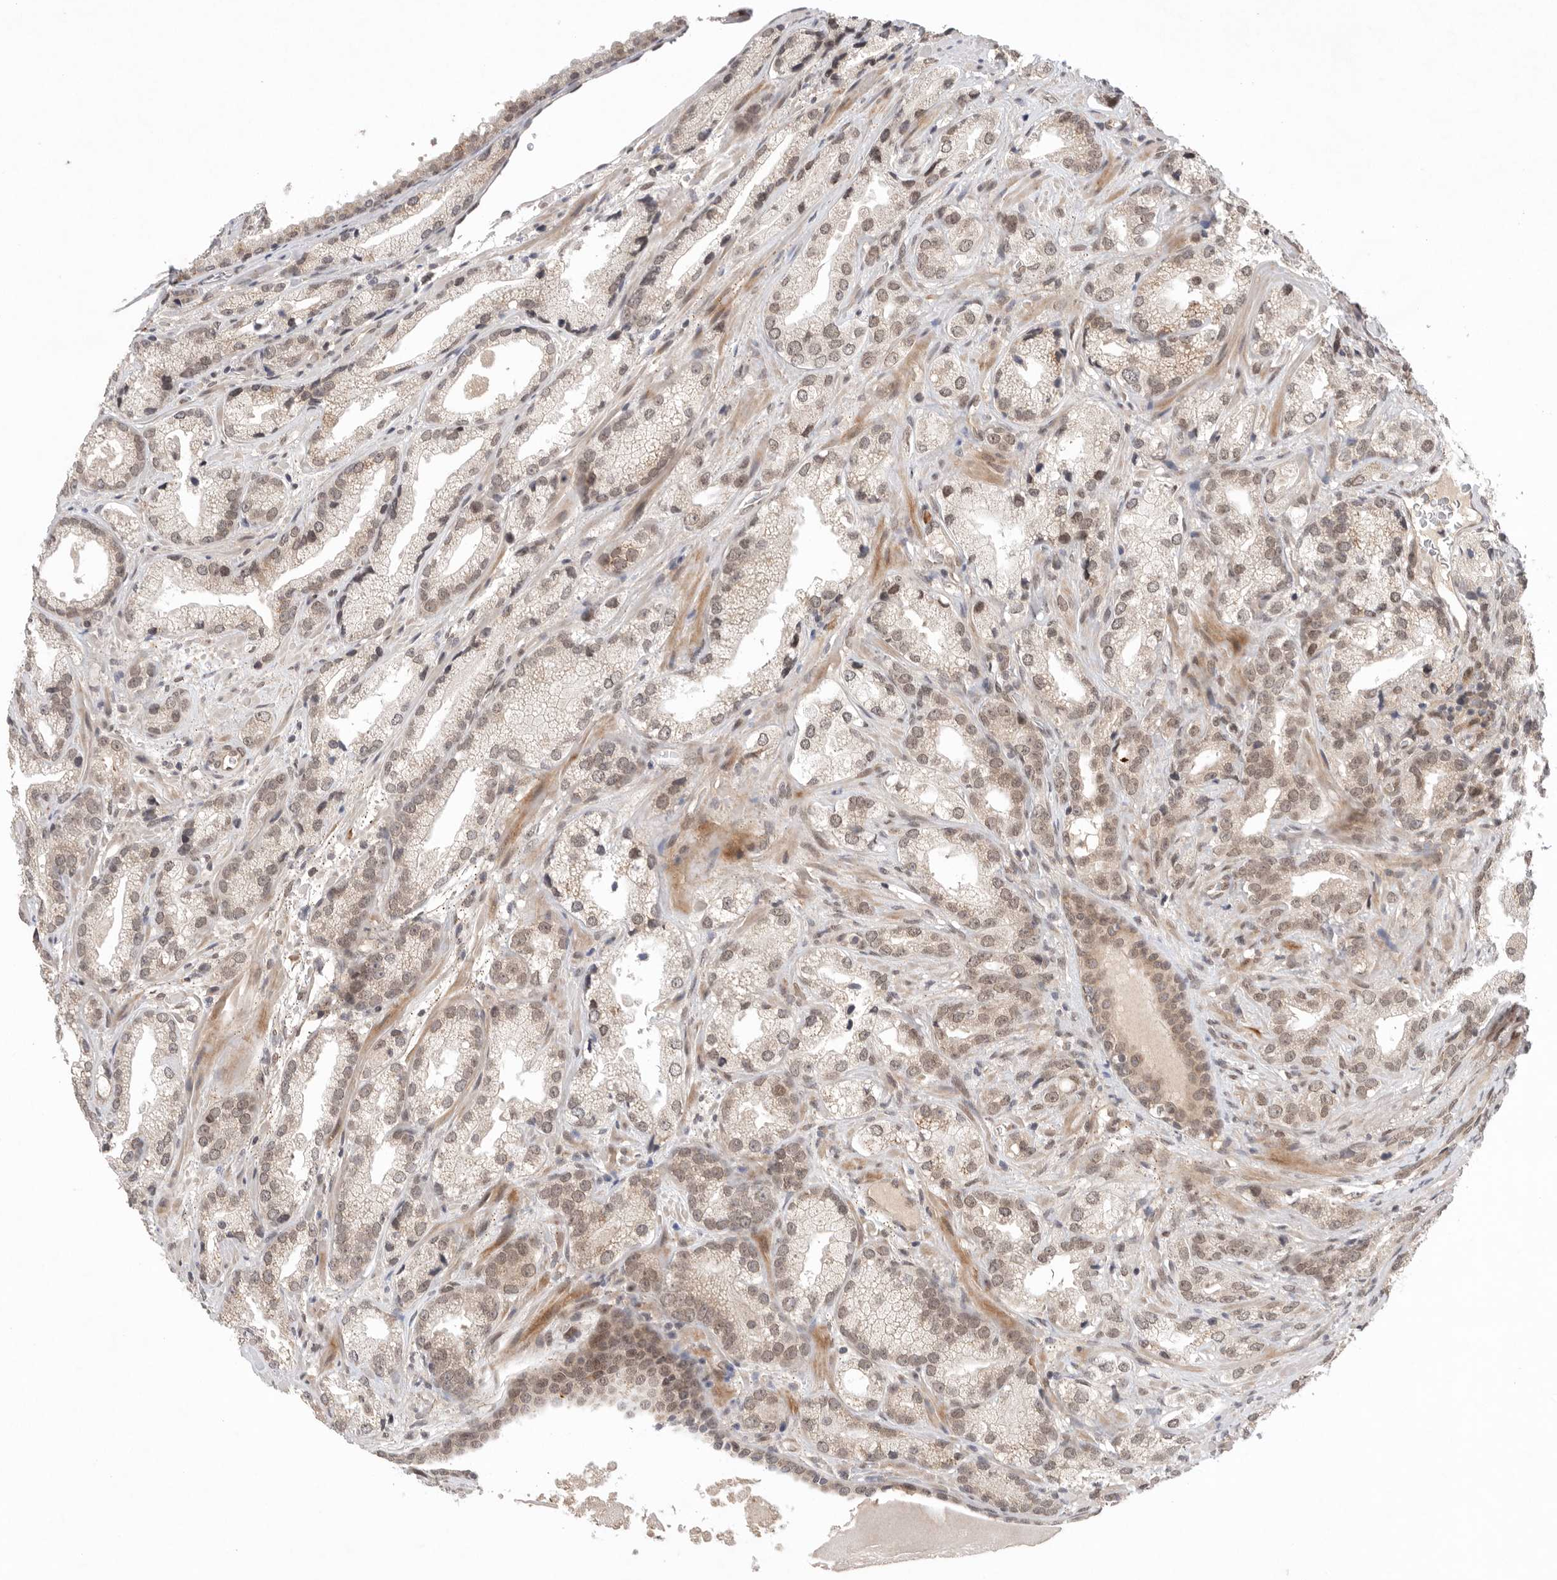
{"staining": {"intensity": "weak", "quantity": "25%-75%", "location": "cytoplasmic/membranous,nuclear"}, "tissue": "prostate cancer", "cell_type": "Tumor cells", "image_type": "cancer", "snomed": [{"axis": "morphology", "description": "Adenocarcinoma, High grade"}, {"axis": "topography", "description": "Prostate"}], "caption": "Immunohistochemistry histopathology image of neoplastic tissue: human prostate high-grade adenocarcinoma stained using IHC displays low levels of weak protein expression localized specifically in the cytoplasmic/membranous and nuclear of tumor cells, appearing as a cytoplasmic/membranous and nuclear brown color.", "gene": "LEMD3", "patient": {"sex": "male", "age": 63}}